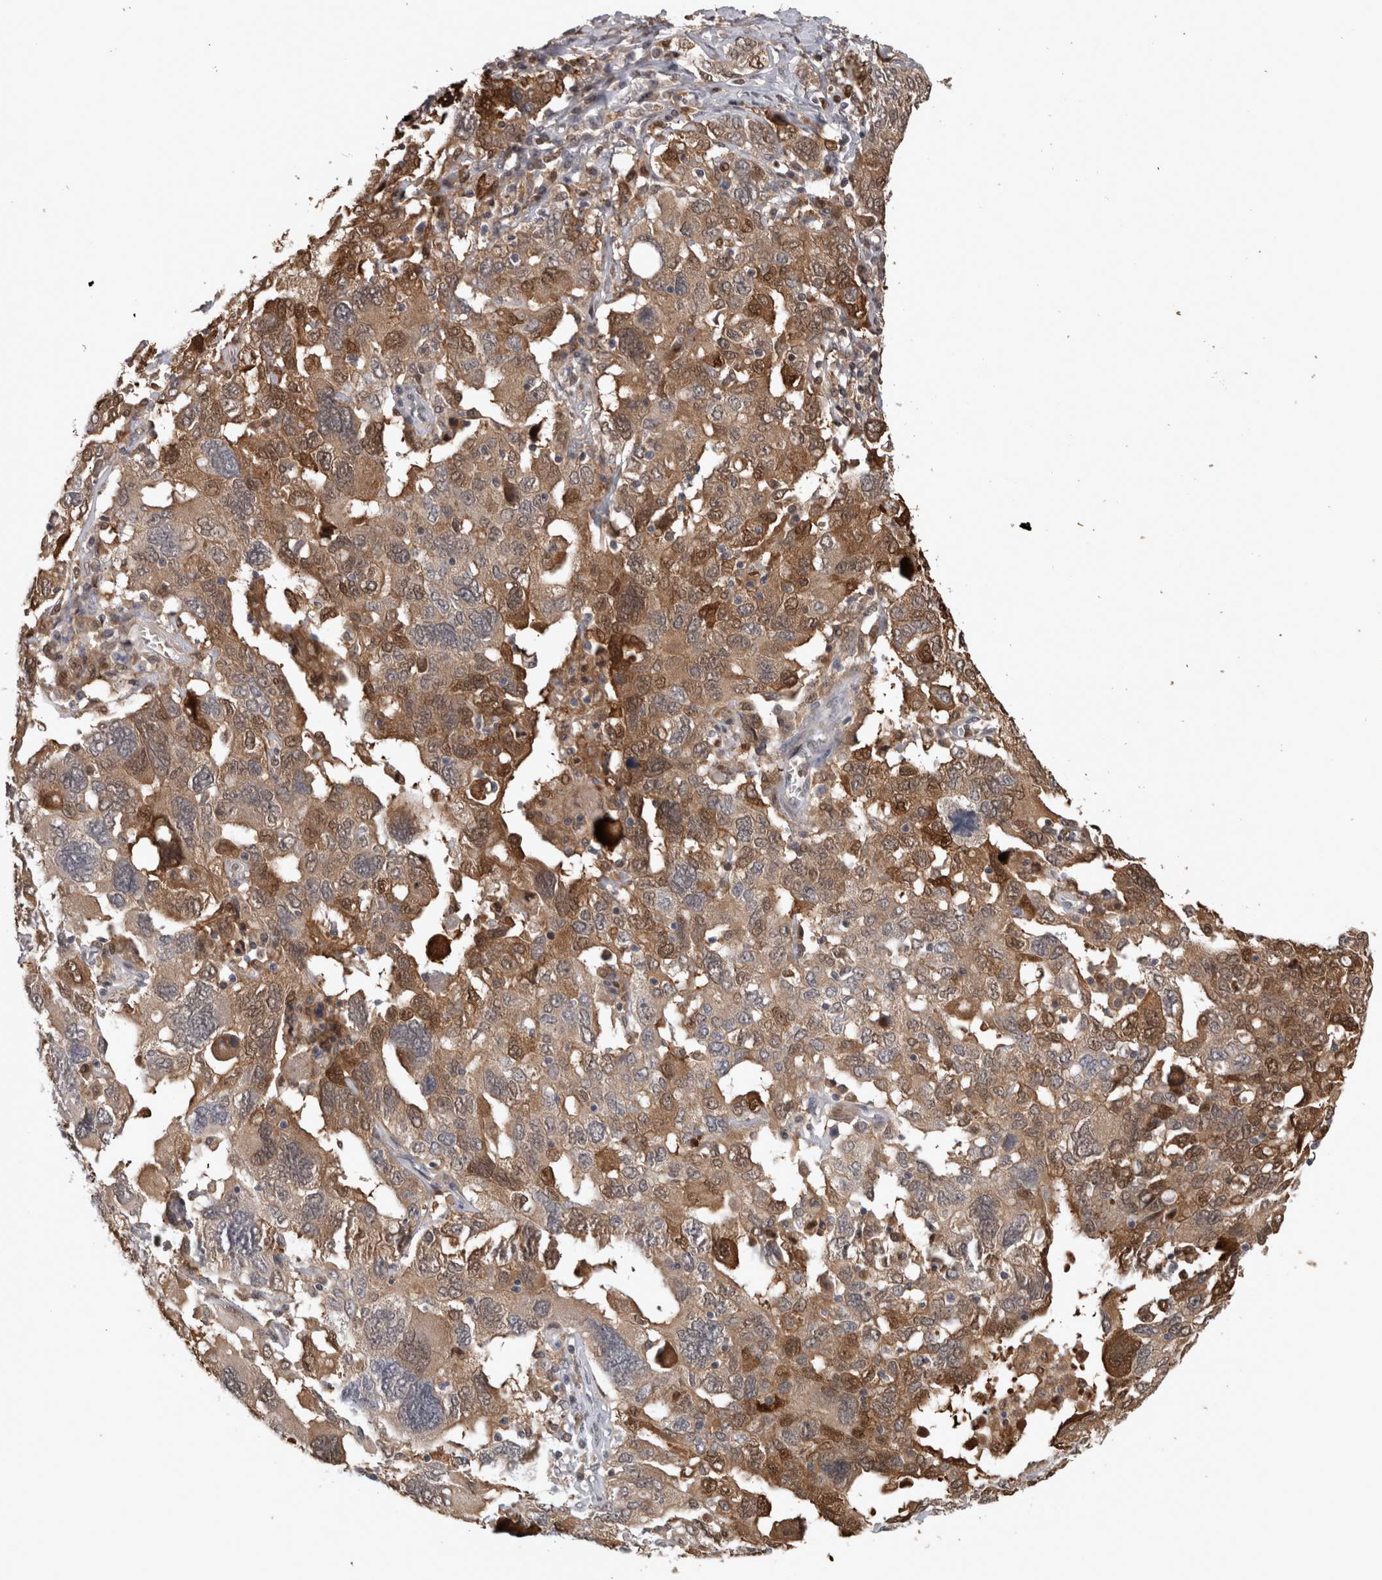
{"staining": {"intensity": "moderate", "quantity": "25%-75%", "location": "cytoplasmic/membranous,nuclear"}, "tissue": "ovarian cancer", "cell_type": "Tumor cells", "image_type": "cancer", "snomed": [{"axis": "morphology", "description": "Carcinoma, endometroid"}, {"axis": "topography", "description": "Ovary"}], "caption": "Ovarian endometroid carcinoma stained with a brown dye displays moderate cytoplasmic/membranous and nuclear positive staining in approximately 25%-75% of tumor cells.", "gene": "USH1G", "patient": {"sex": "female", "age": 62}}